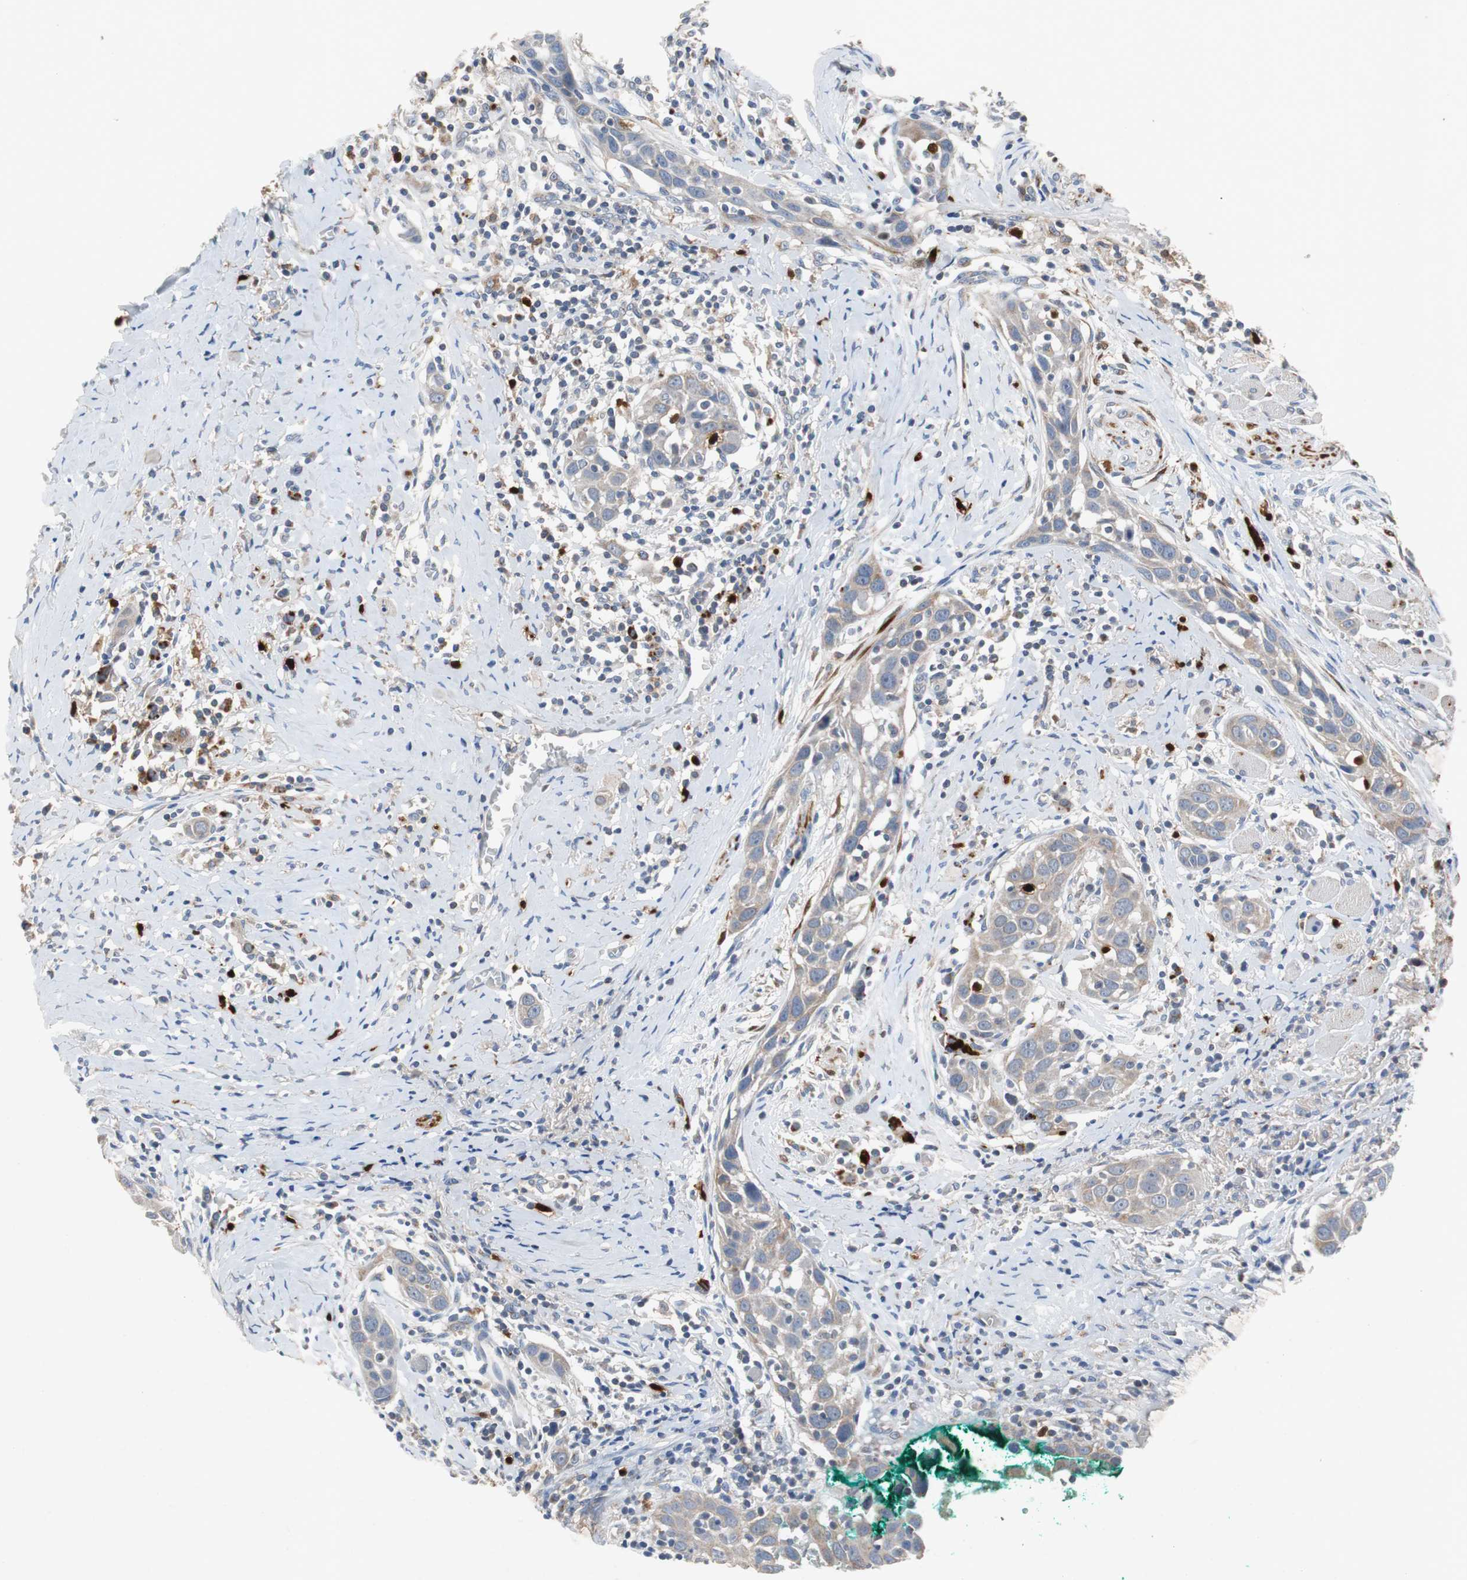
{"staining": {"intensity": "moderate", "quantity": ">75%", "location": "cytoplasmic/membranous"}, "tissue": "head and neck cancer", "cell_type": "Tumor cells", "image_type": "cancer", "snomed": [{"axis": "morphology", "description": "Normal tissue, NOS"}, {"axis": "morphology", "description": "Squamous cell carcinoma, NOS"}, {"axis": "topography", "description": "Oral tissue"}, {"axis": "topography", "description": "Head-Neck"}], "caption": "Moderate cytoplasmic/membranous positivity for a protein is present in approximately >75% of tumor cells of squamous cell carcinoma (head and neck) using immunohistochemistry (IHC).", "gene": "CALB2", "patient": {"sex": "female", "age": 50}}